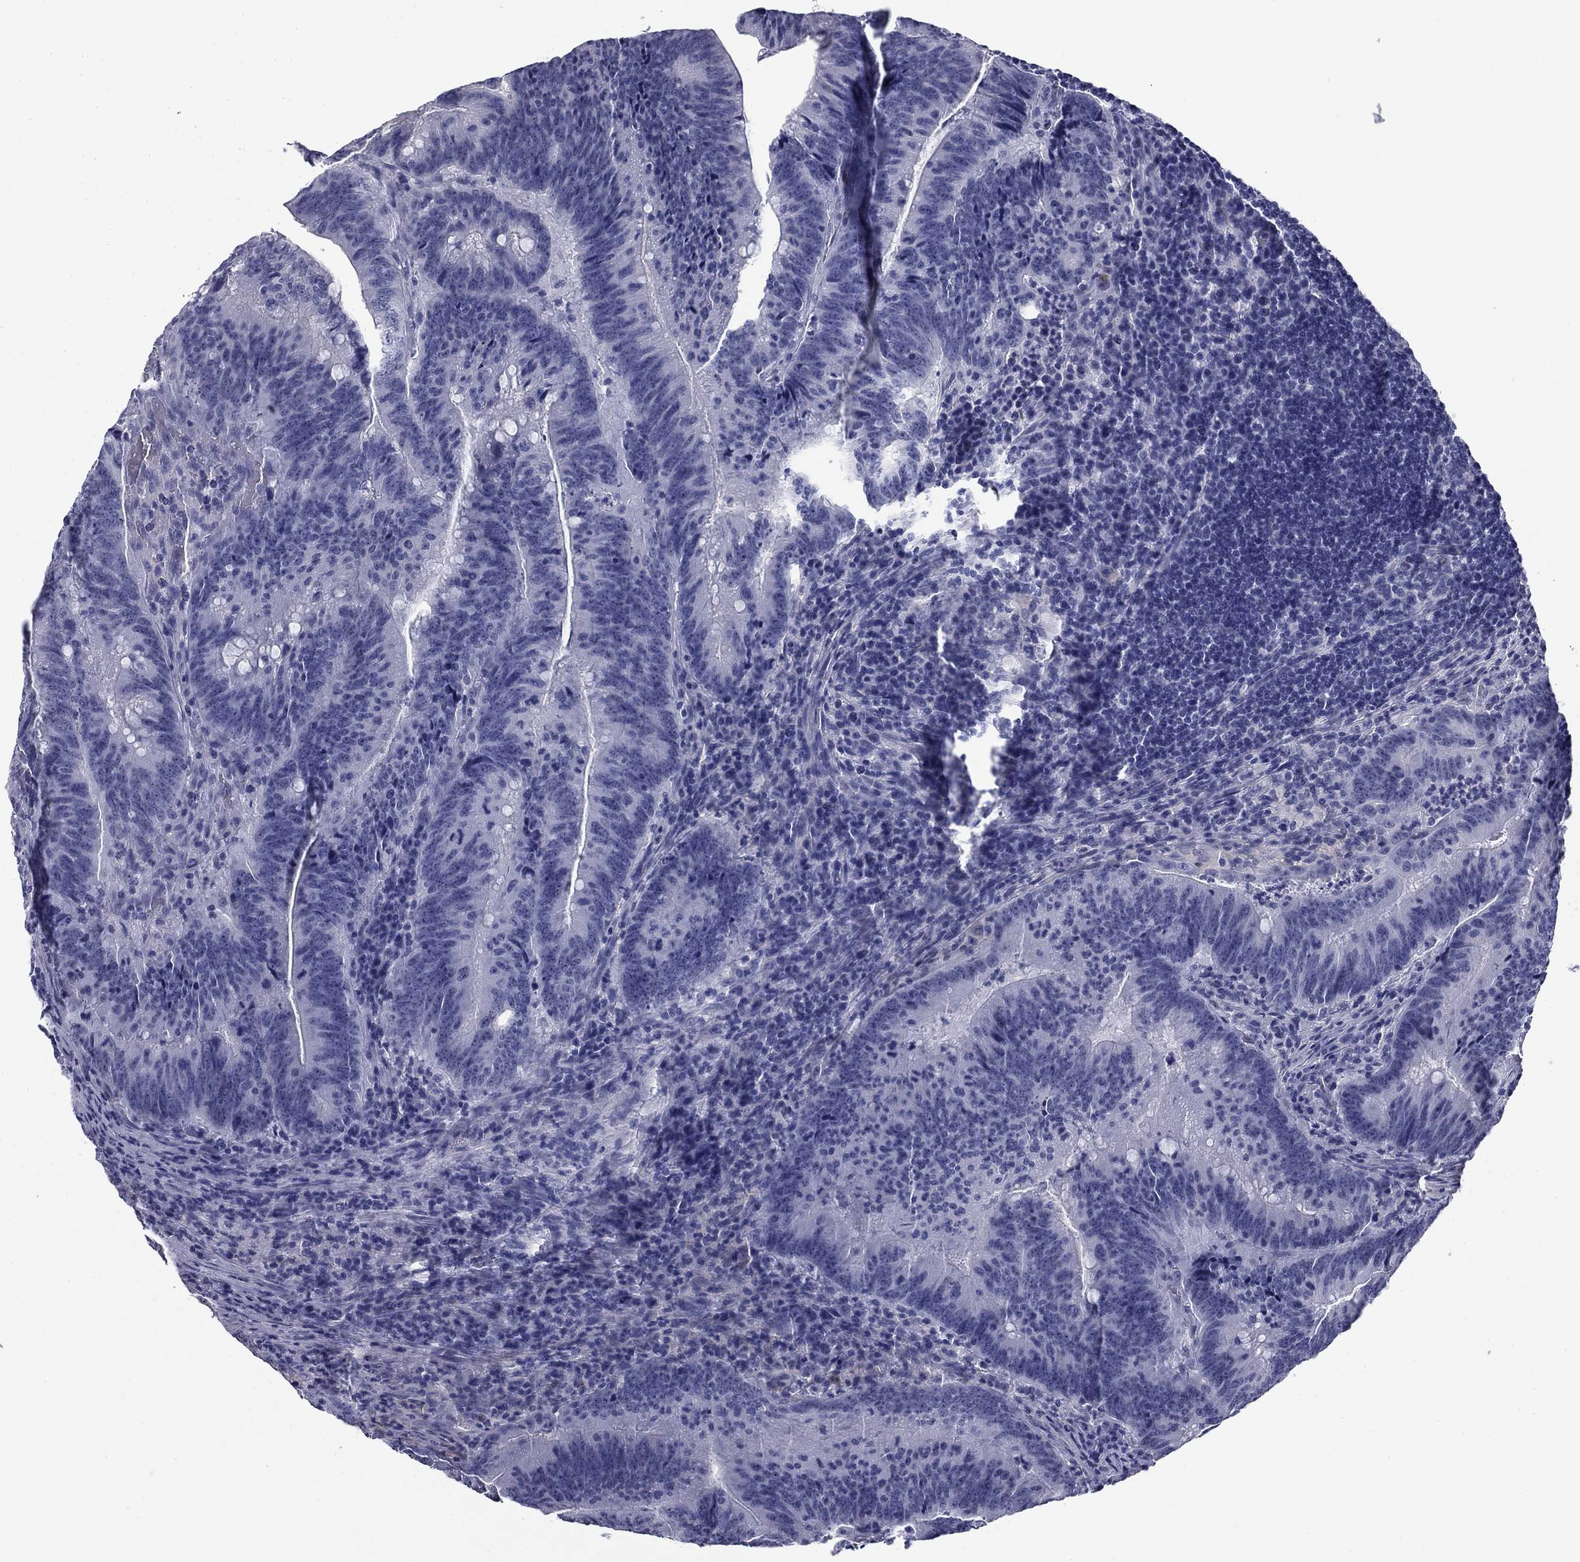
{"staining": {"intensity": "negative", "quantity": "none", "location": "none"}, "tissue": "colorectal cancer", "cell_type": "Tumor cells", "image_type": "cancer", "snomed": [{"axis": "morphology", "description": "Adenocarcinoma, NOS"}, {"axis": "topography", "description": "Colon"}], "caption": "Colorectal cancer (adenocarcinoma) was stained to show a protein in brown. There is no significant staining in tumor cells.", "gene": "BCL2L14", "patient": {"sex": "female", "age": 87}}